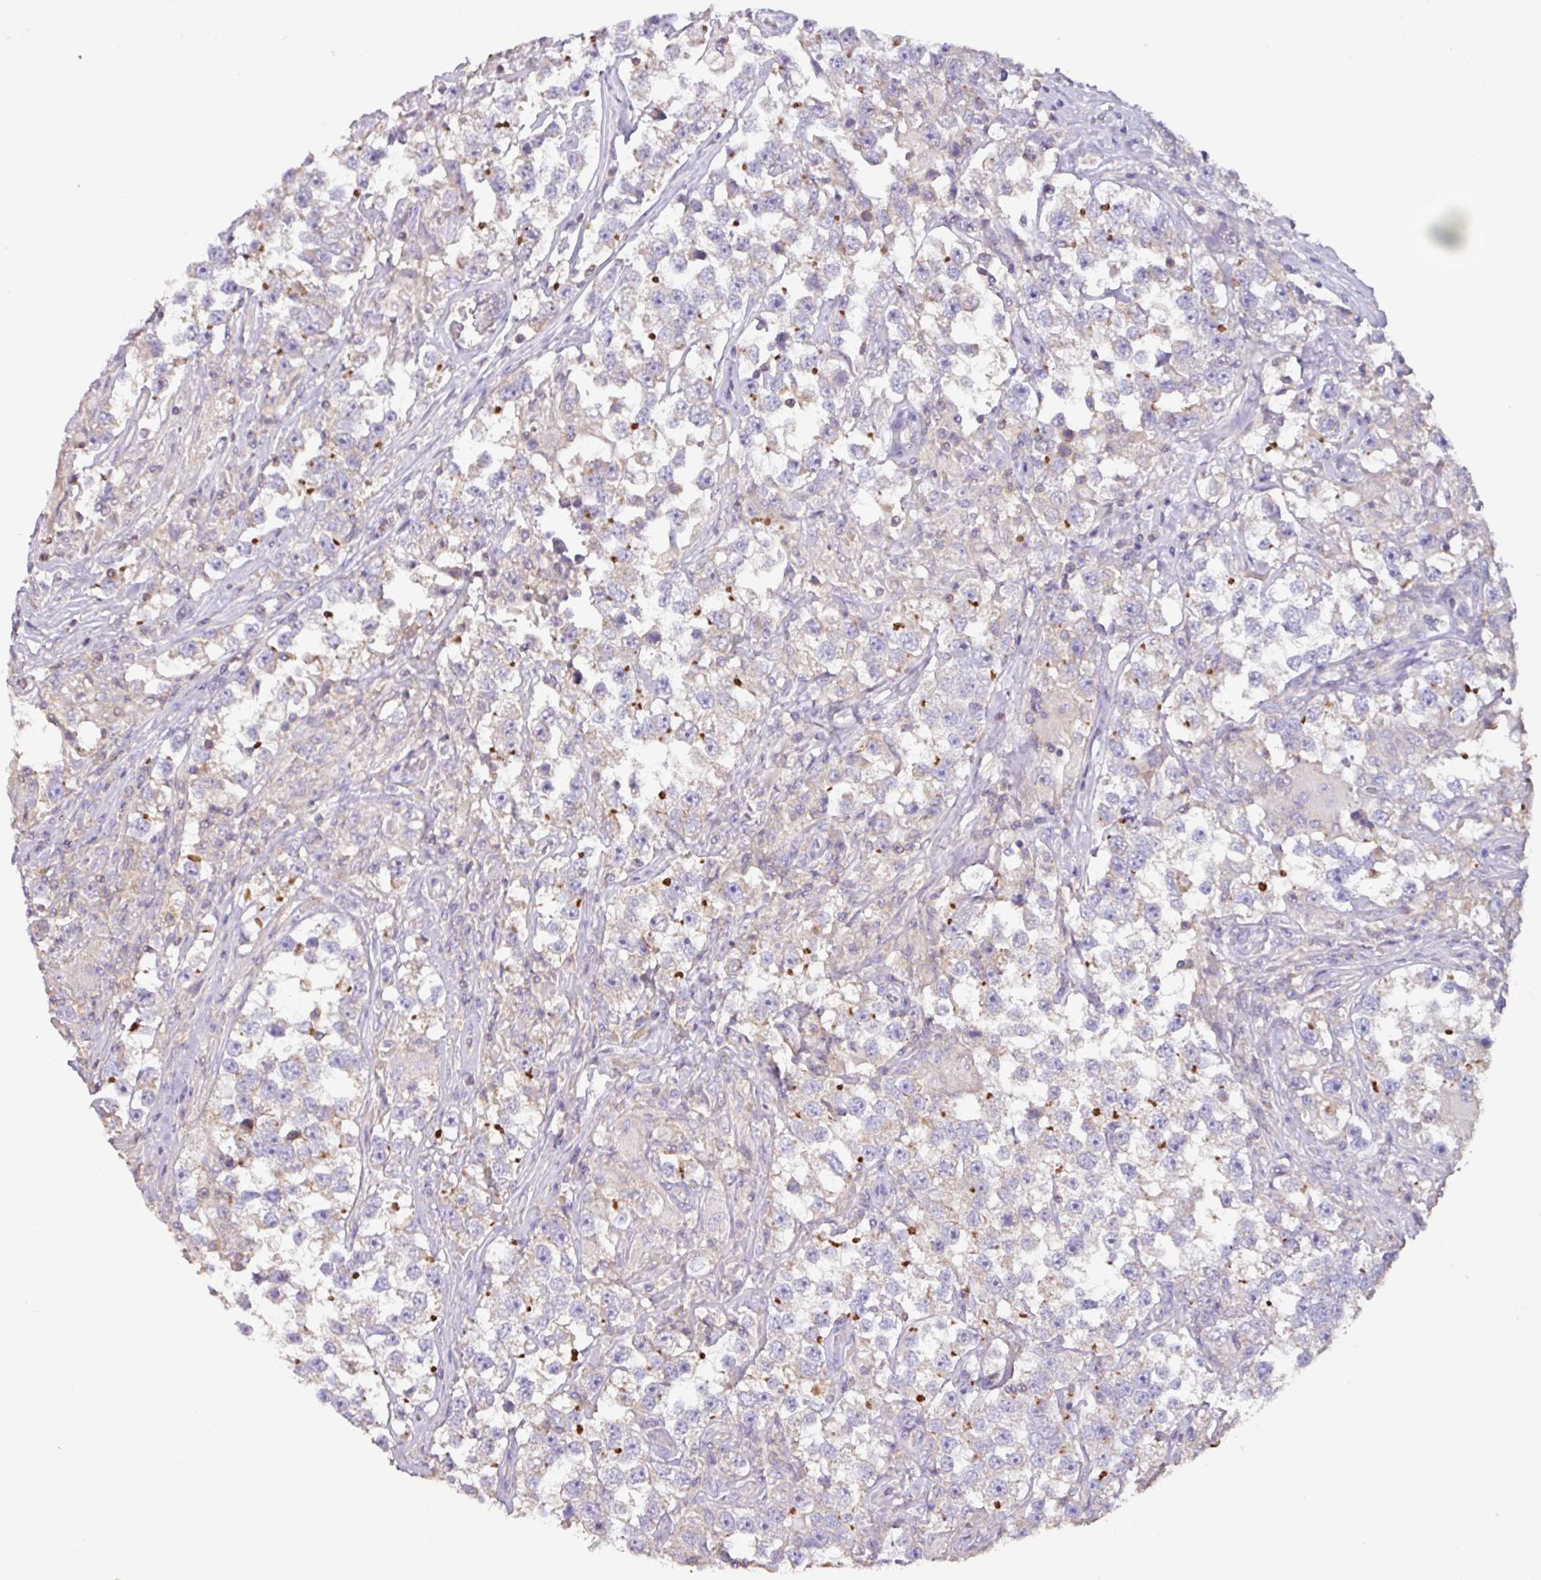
{"staining": {"intensity": "moderate", "quantity": "<25%", "location": "cytoplasmic/membranous"}, "tissue": "testis cancer", "cell_type": "Tumor cells", "image_type": "cancer", "snomed": [{"axis": "morphology", "description": "Seminoma, NOS"}, {"axis": "topography", "description": "Testis"}], "caption": "About <25% of tumor cells in human seminoma (testis) exhibit moderate cytoplasmic/membranous protein positivity as visualized by brown immunohistochemical staining.", "gene": "AGR3", "patient": {"sex": "male", "age": 46}}